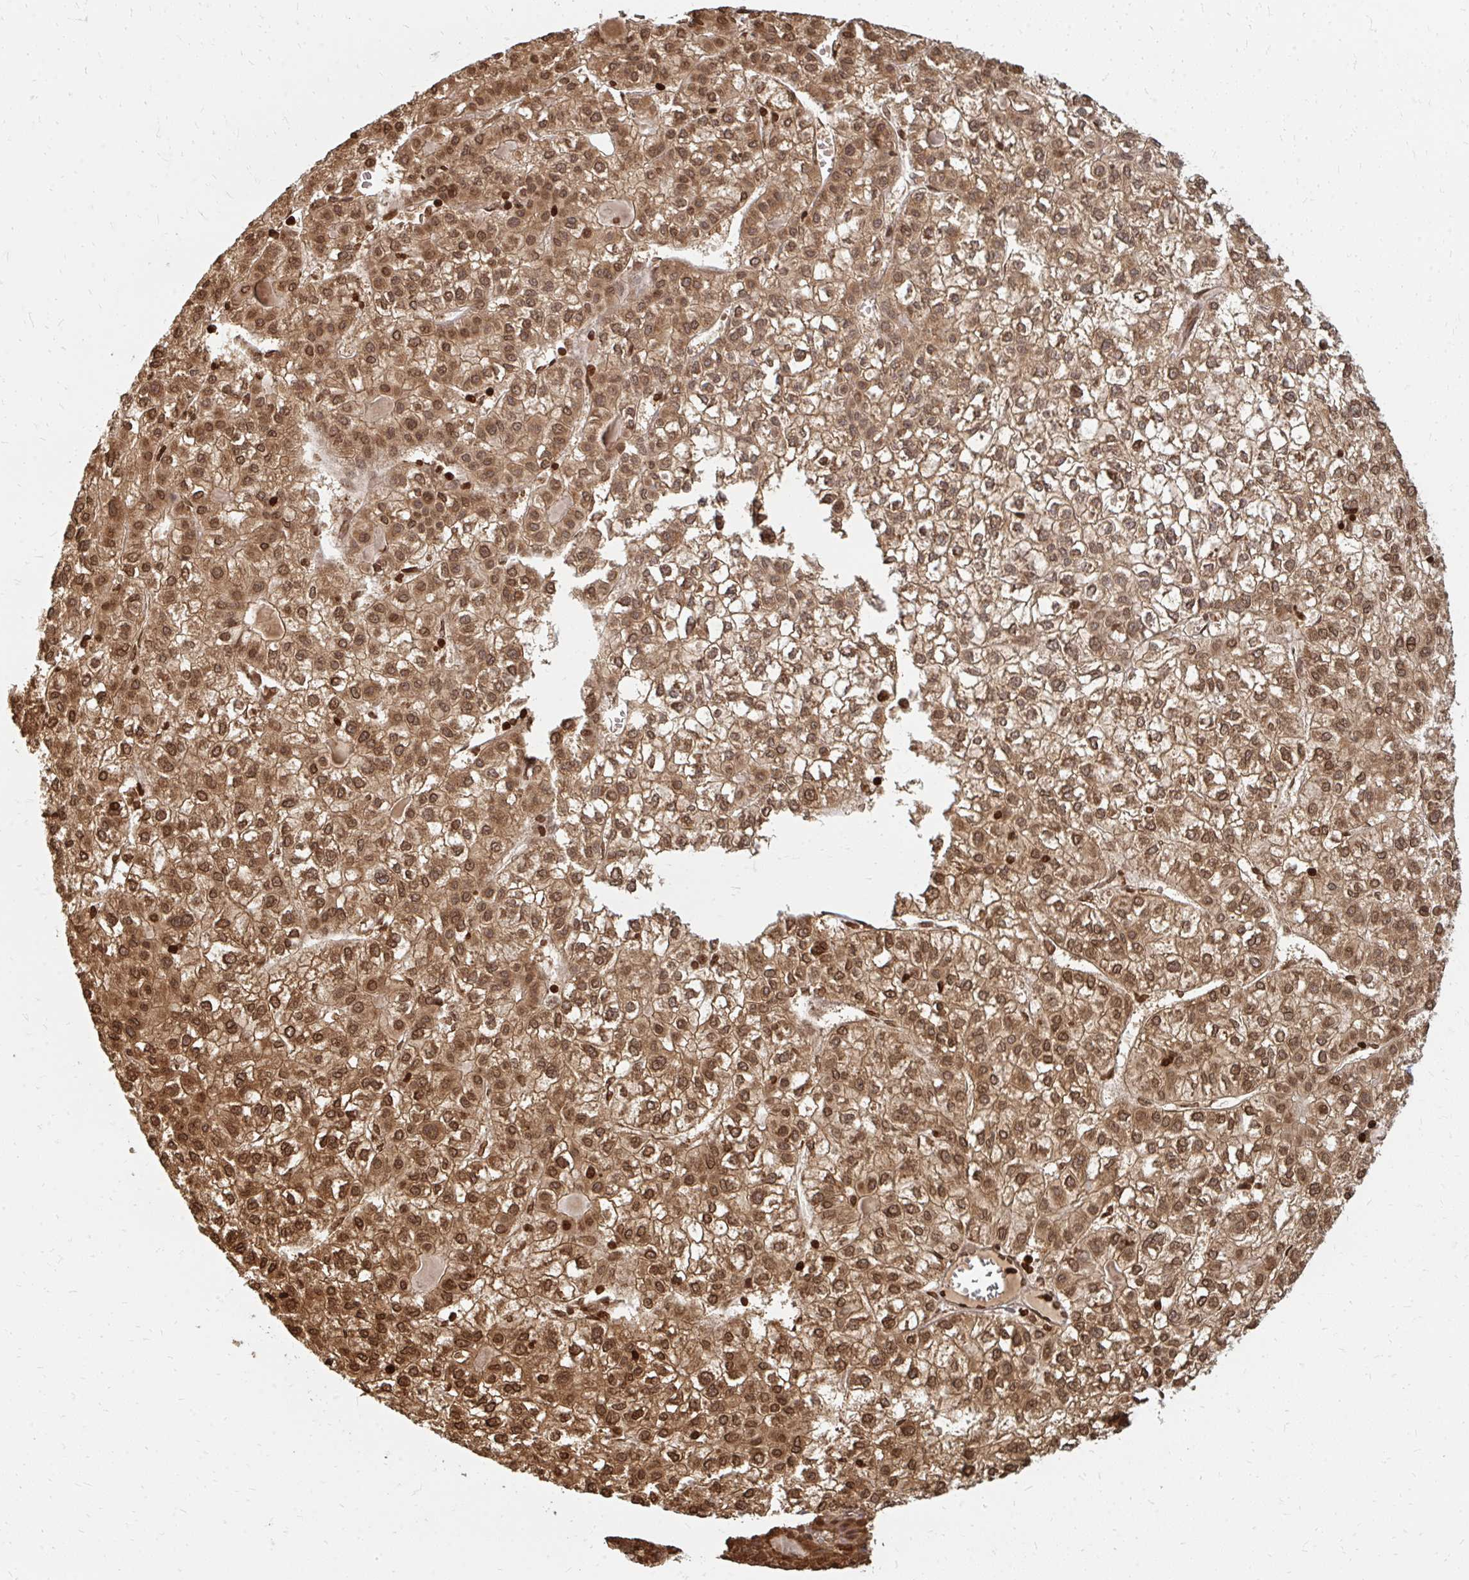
{"staining": {"intensity": "moderate", "quantity": ">75%", "location": "cytoplasmic/membranous,nuclear"}, "tissue": "liver cancer", "cell_type": "Tumor cells", "image_type": "cancer", "snomed": [{"axis": "morphology", "description": "Carcinoma, Hepatocellular, NOS"}, {"axis": "topography", "description": "Liver"}], "caption": "This micrograph reveals IHC staining of liver cancer, with medium moderate cytoplasmic/membranous and nuclear staining in approximately >75% of tumor cells.", "gene": "ZNF285", "patient": {"sex": "female", "age": 43}}